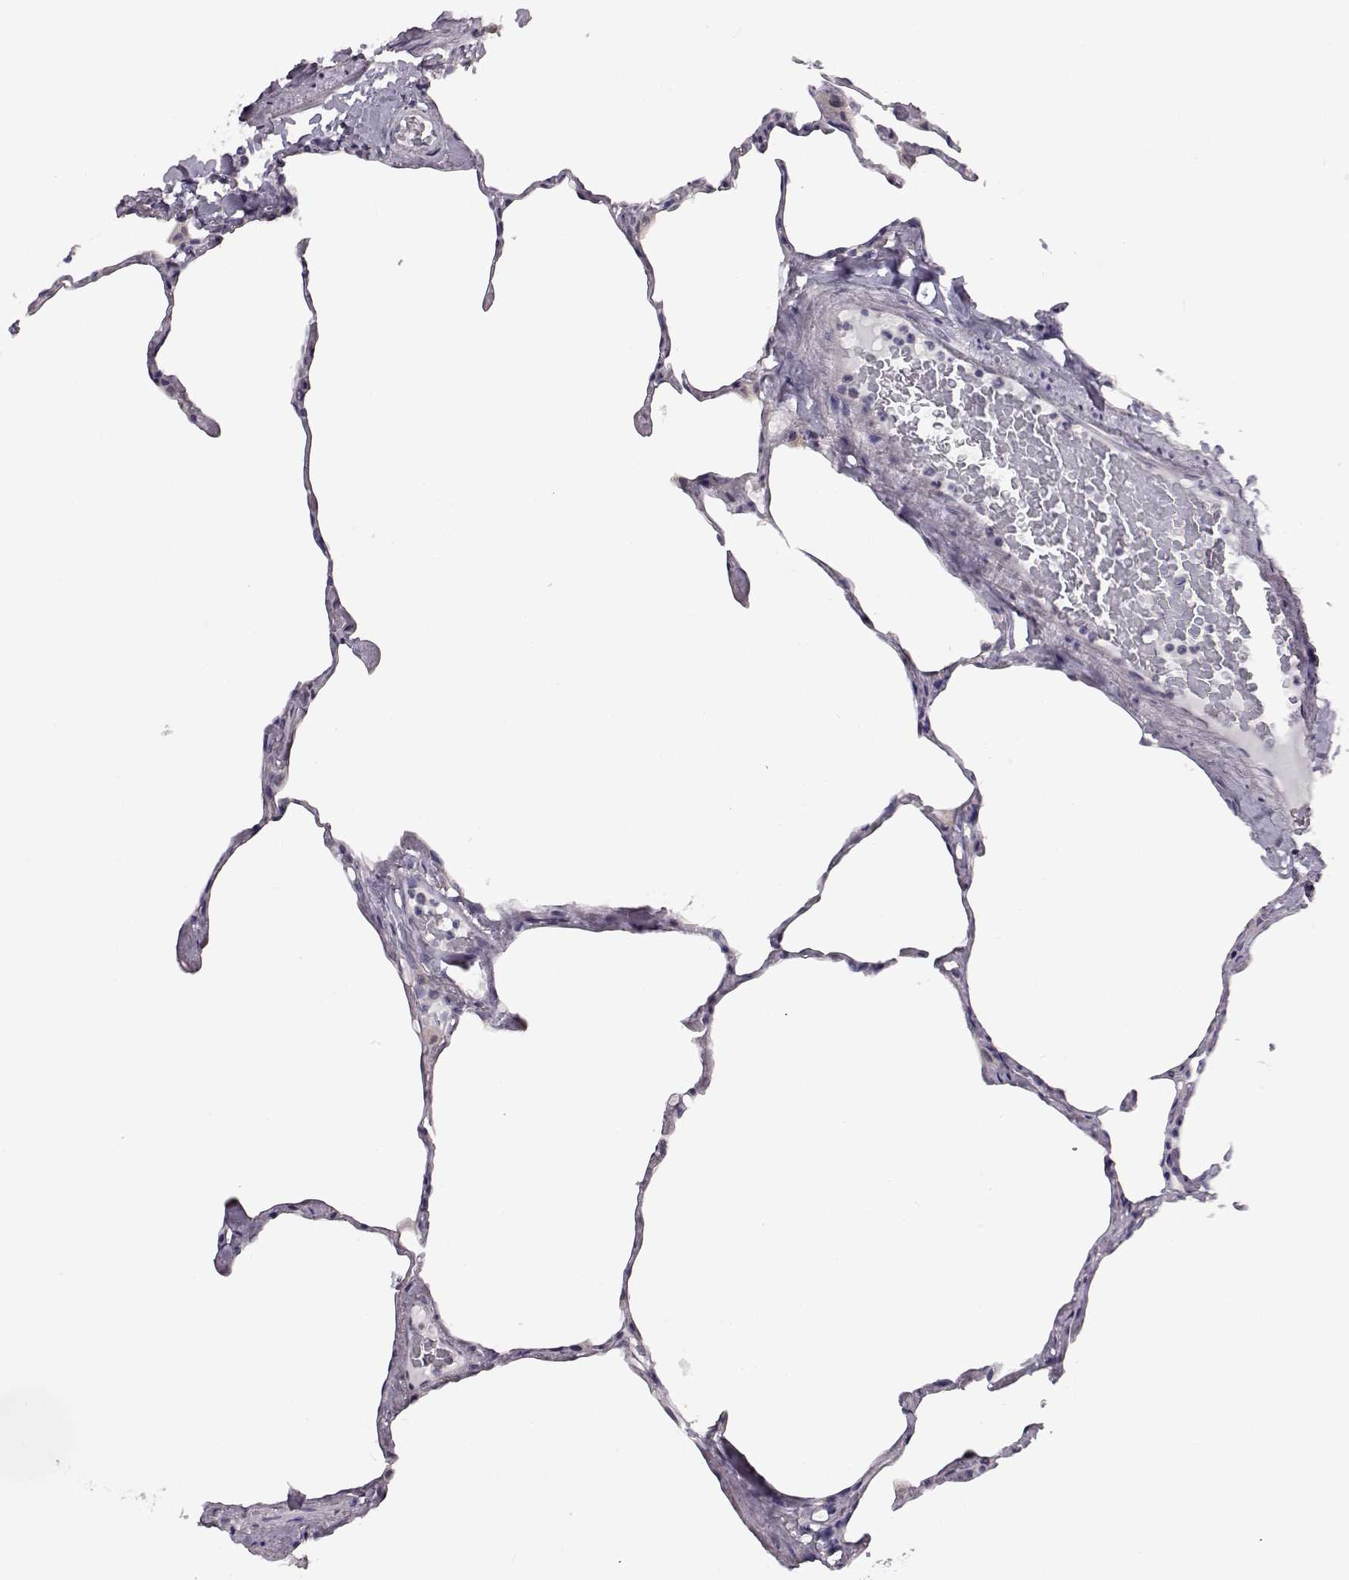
{"staining": {"intensity": "negative", "quantity": "none", "location": "none"}, "tissue": "lung", "cell_type": "Alveolar cells", "image_type": "normal", "snomed": [{"axis": "morphology", "description": "Normal tissue, NOS"}, {"axis": "topography", "description": "Lung"}], "caption": "Protein analysis of unremarkable lung demonstrates no significant expression in alveolar cells. Brightfield microscopy of immunohistochemistry stained with DAB (brown) and hematoxylin (blue), captured at high magnification.", "gene": "C10orf62", "patient": {"sex": "male", "age": 65}}